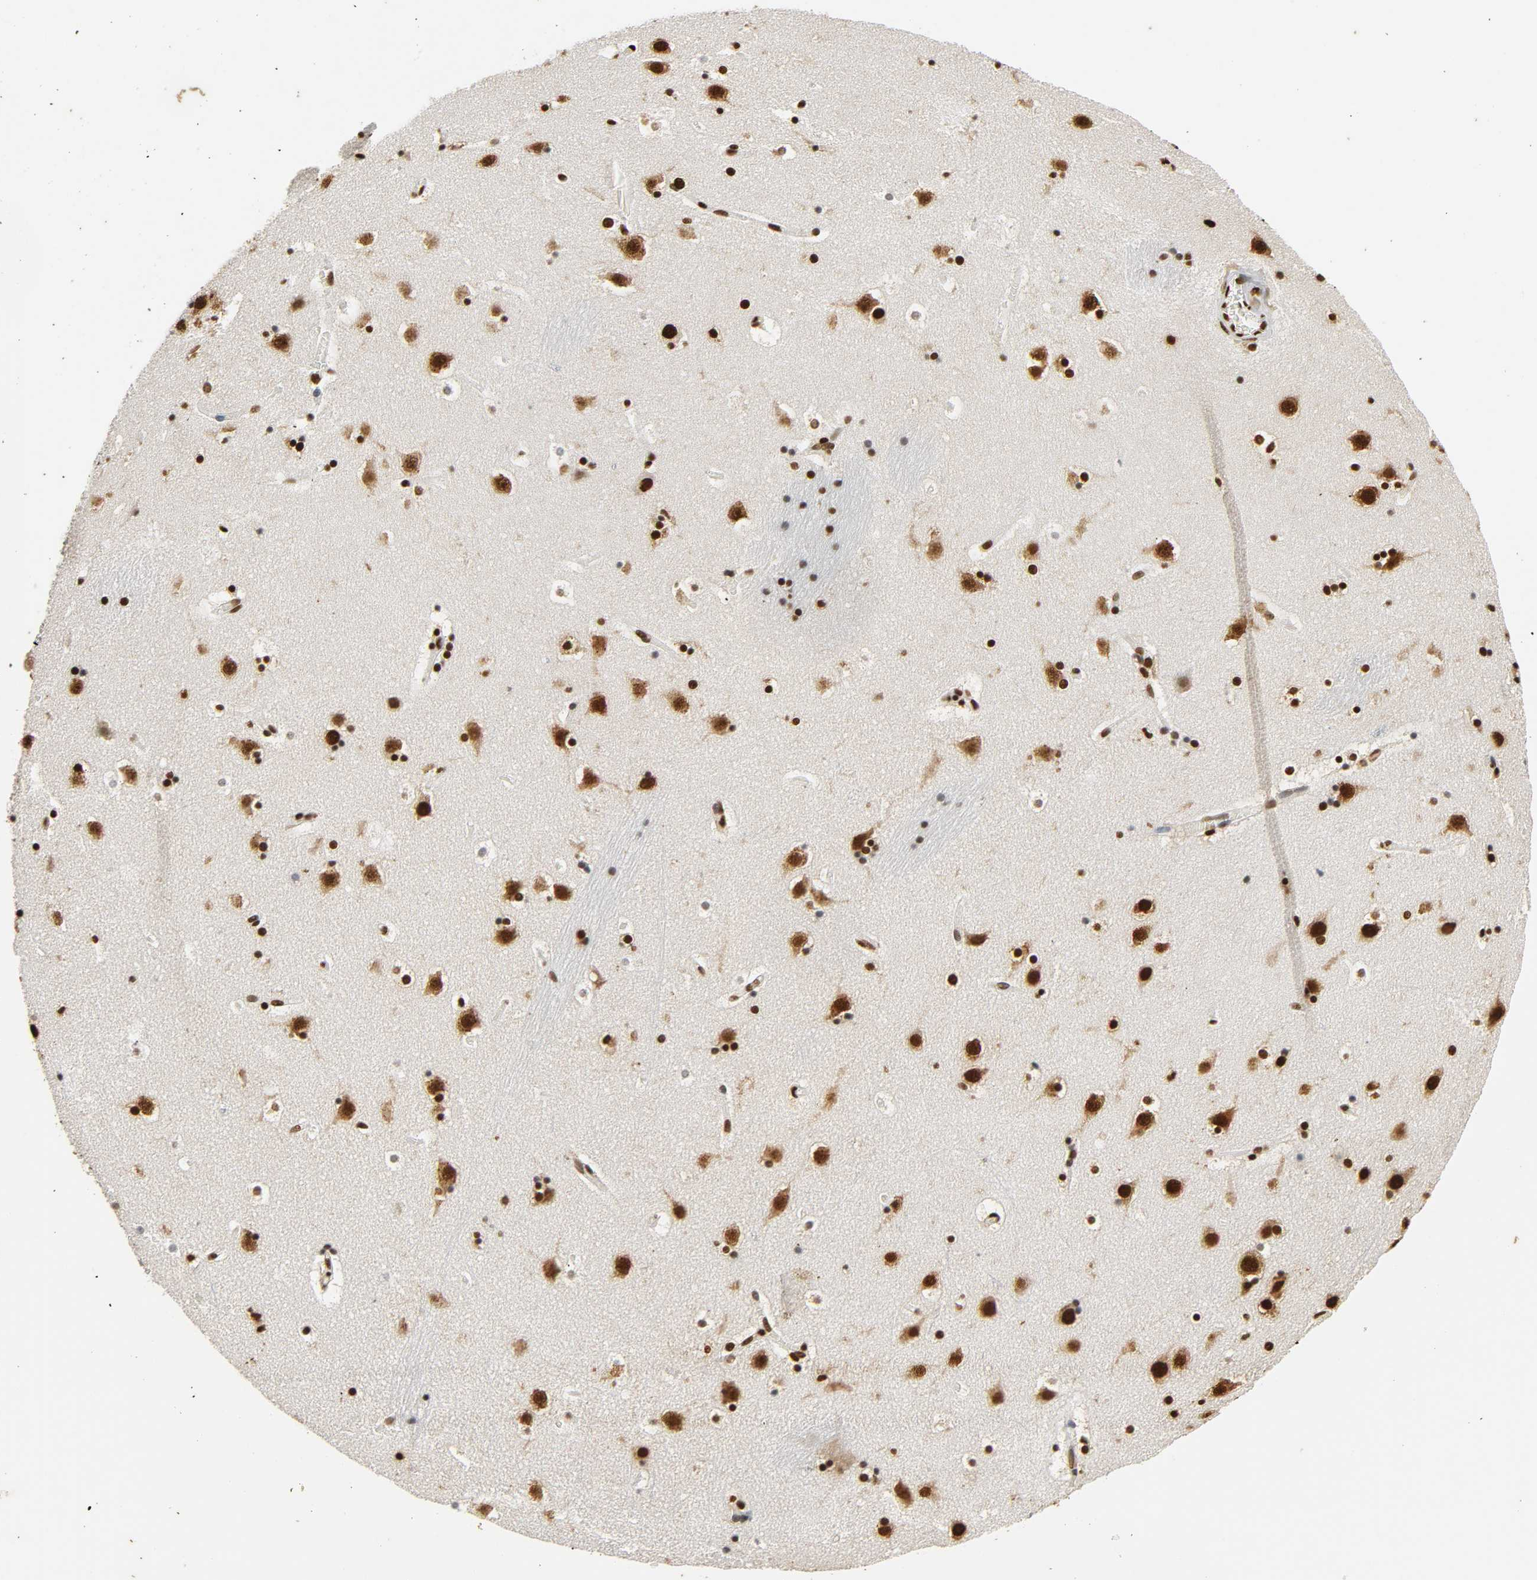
{"staining": {"intensity": "strong", "quantity": ">75%", "location": "nuclear"}, "tissue": "caudate", "cell_type": "Glial cells", "image_type": "normal", "snomed": [{"axis": "morphology", "description": "Normal tissue, NOS"}, {"axis": "topography", "description": "Lateral ventricle wall"}], "caption": "The photomicrograph shows staining of normal caudate, revealing strong nuclear protein positivity (brown color) within glial cells.", "gene": "HNRNPC", "patient": {"sex": "male", "age": 45}}